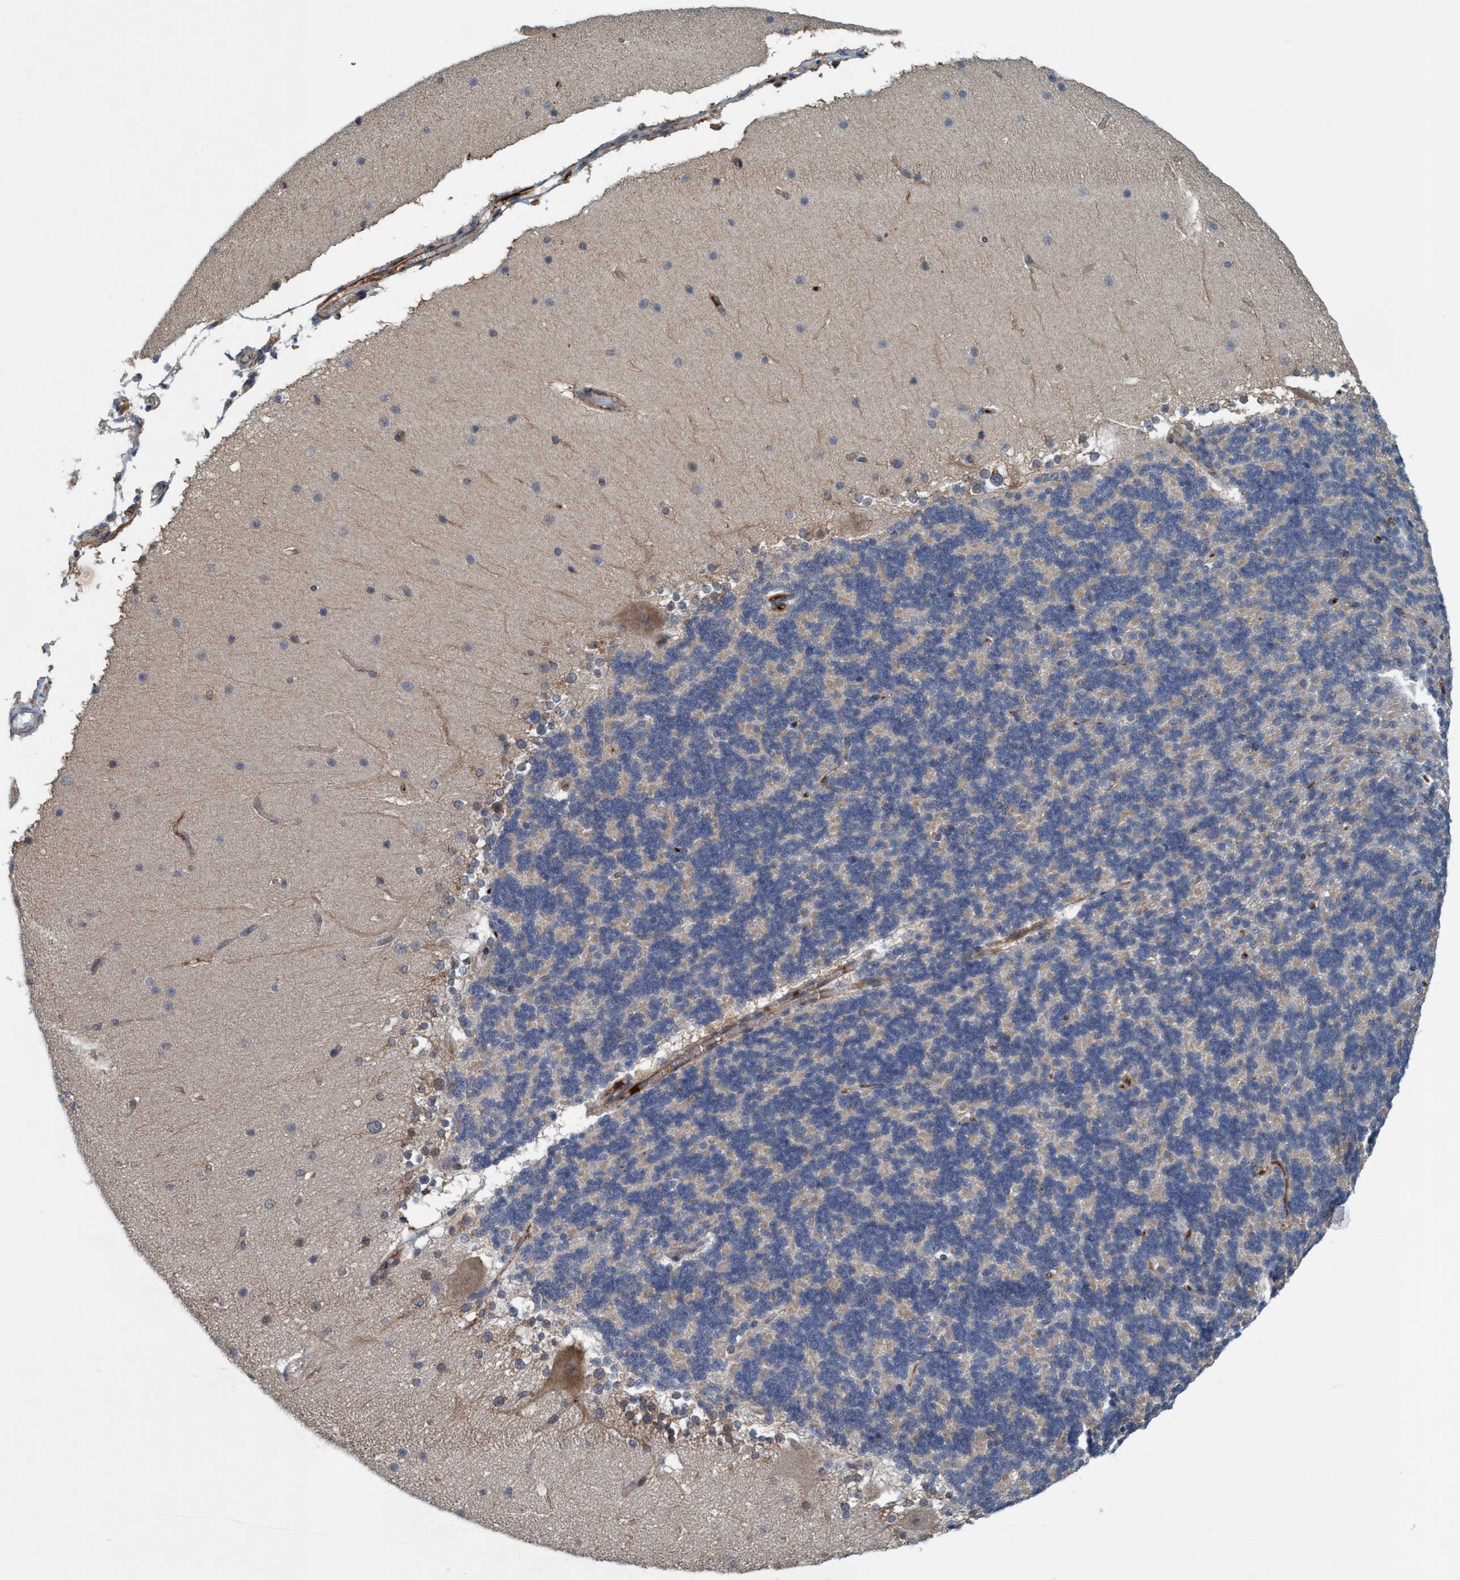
{"staining": {"intensity": "weak", "quantity": "<25%", "location": "cytoplasmic/membranous"}, "tissue": "cerebellum", "cell_type": "Cells in granular layer", "image_type": "normal", "snomed": [{"axis": "morphology", "description": "Normal tissue, NOS"}, {"axis": "topography", "description": "Cerebellum"}], "caption": "High magnification brightfield microscopy of unremarkable cerebellum stained with DAB (3,3'-diaminobenzidine) (brown) and counterstained with hematoxylin (blue): cells in granular layer show no significant positivity. The staining is performed using DAB (3,3'-diaminobenzidine) brown chromogen with nuclei counter-stained in using hematoxylin.", "gene": "TRIM65", "patient": {"sex": "female", "age": 19}}